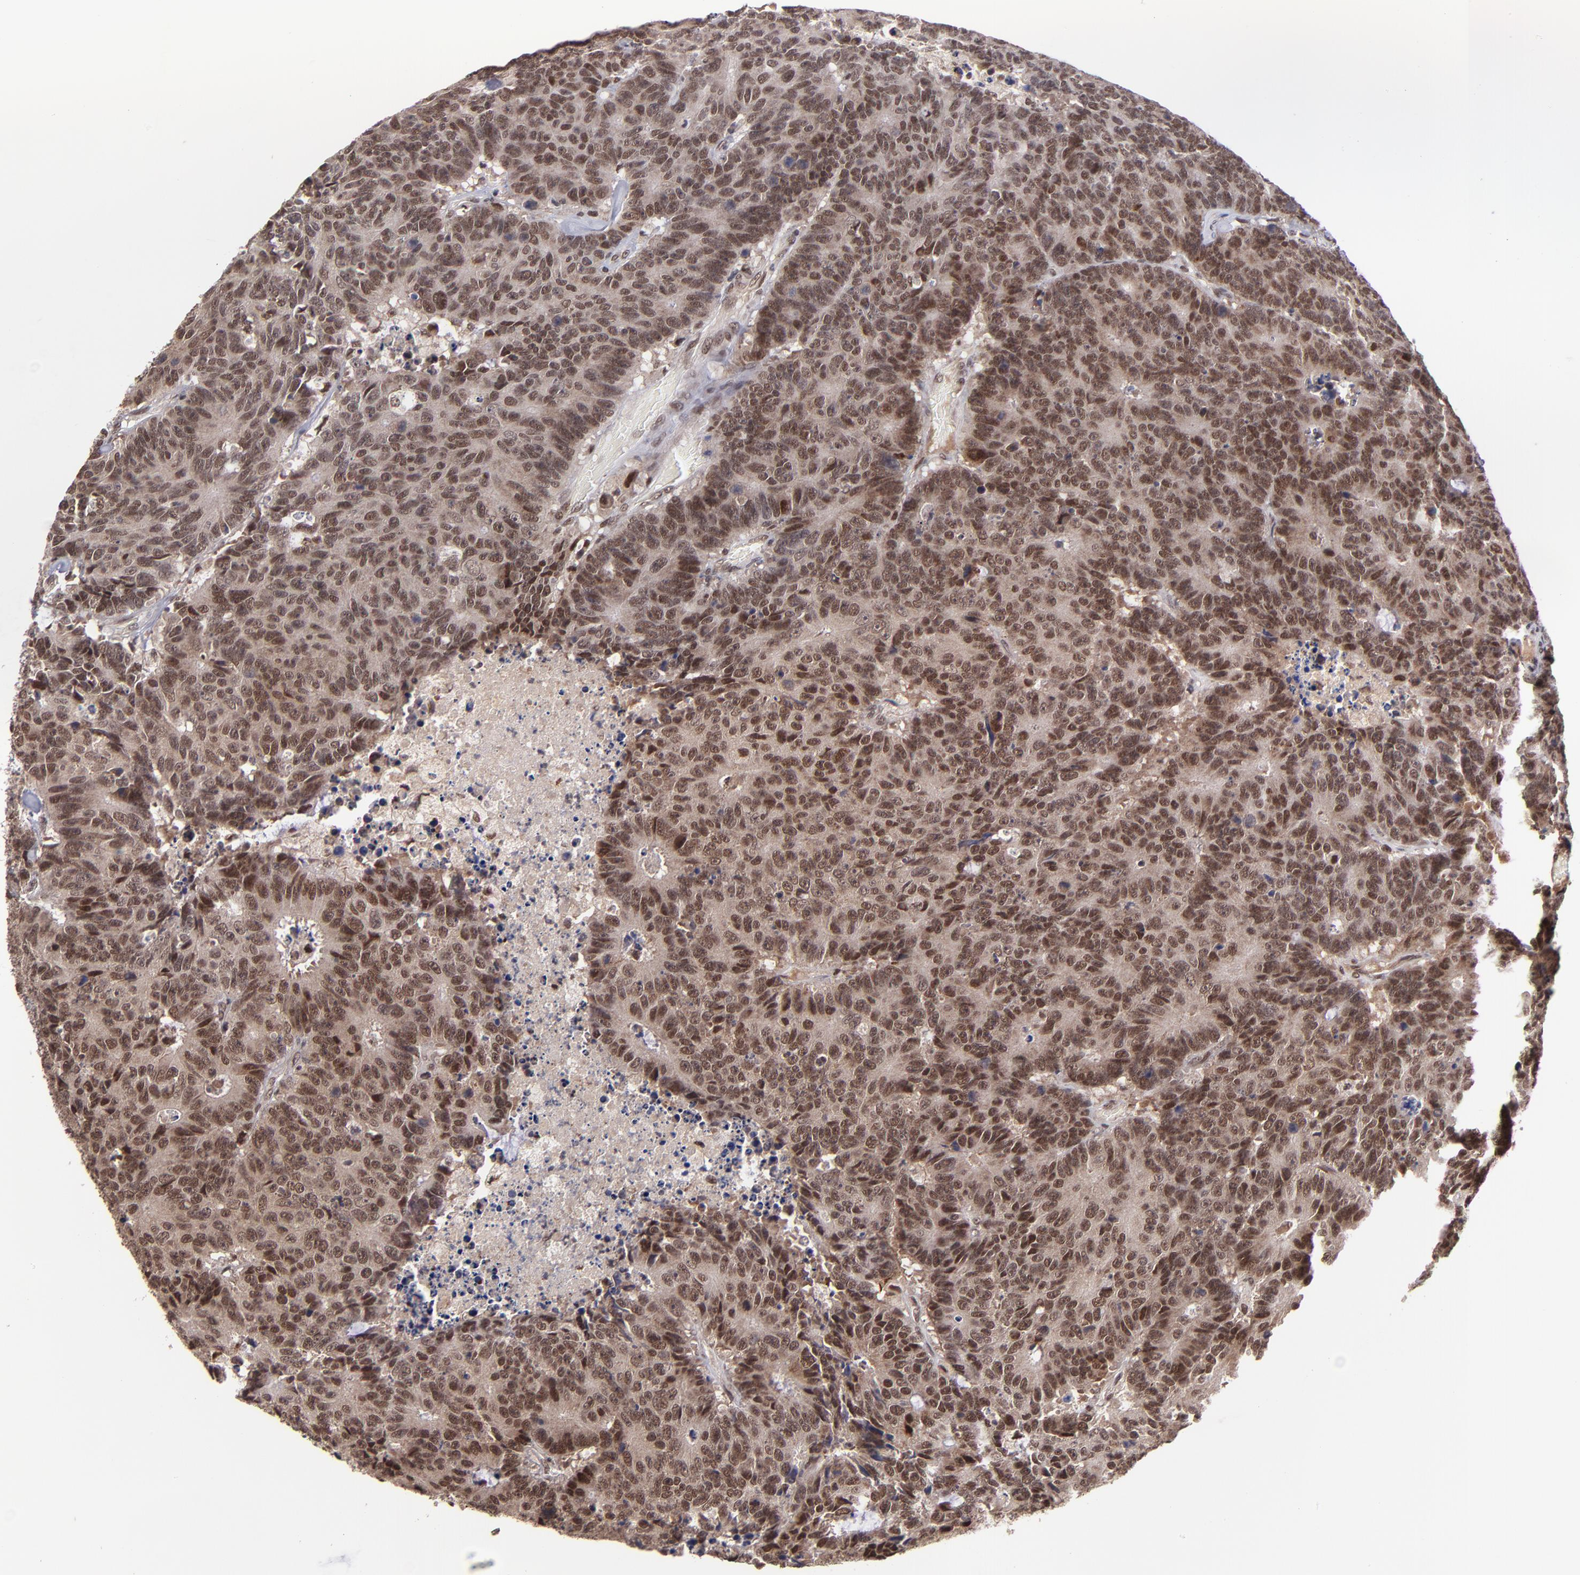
{"staining": {"intensity": "moderate", "quantity": ">75%", "location": "nuclear"}, "tissue": "colorectal cancer", "cell_type": "Tumor cells", "image_type": "cancer", "snomed": [{"axis": "morphology", "description": "Adenocarcinoma, NOS"}, {"axis": "topography", "description": "Colon"}], "caption": "Adenocarcinoma (colorectal) tissue demonstrates moderate nuclear expression in approximately >75% of tumor cells Ihc stains the protein in brown and the nuclei are stained blue.", "gene": "EP300", "patient": {"sex": "female", "age": 86}}